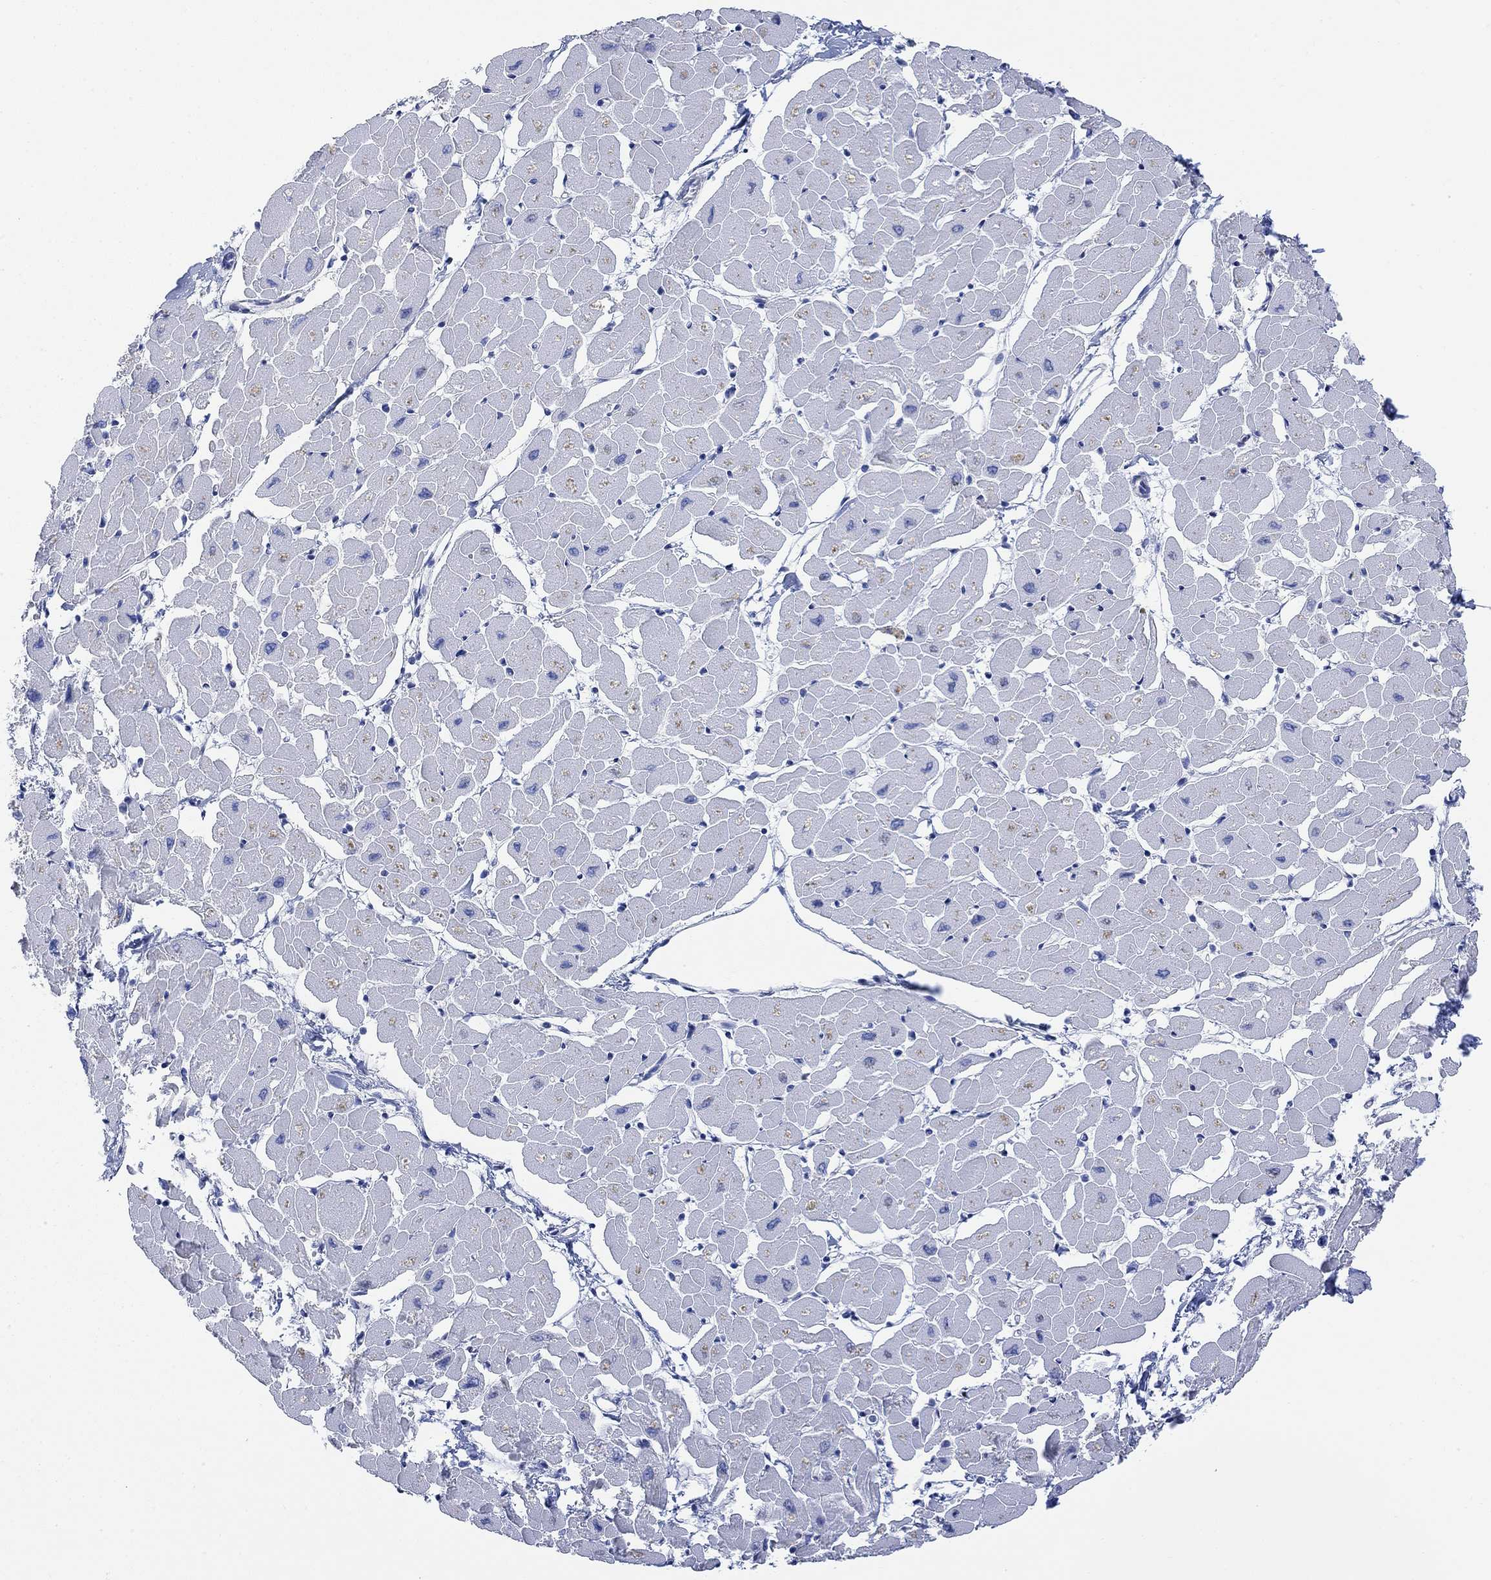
{"staining": {"intensity": "negative", "quantity": "none", "location": "none"}, "tissue": "heart muscle", "cell_type": "Cardiomyocytes", "image_type": "normal", "snomed": [{"axis": "morphology", "description": "Normal tissue, NOS"}, {"axis": "topography", "description": "Heart"}], "caption": "A high-resolution micrograph shows immunohistochemistry (IHC) staining of normal heart muscle, which displays no significant expression in cardiomyocytes.", "gene": "TLDC2", "patient": {"sex": "male", "age": 57}}